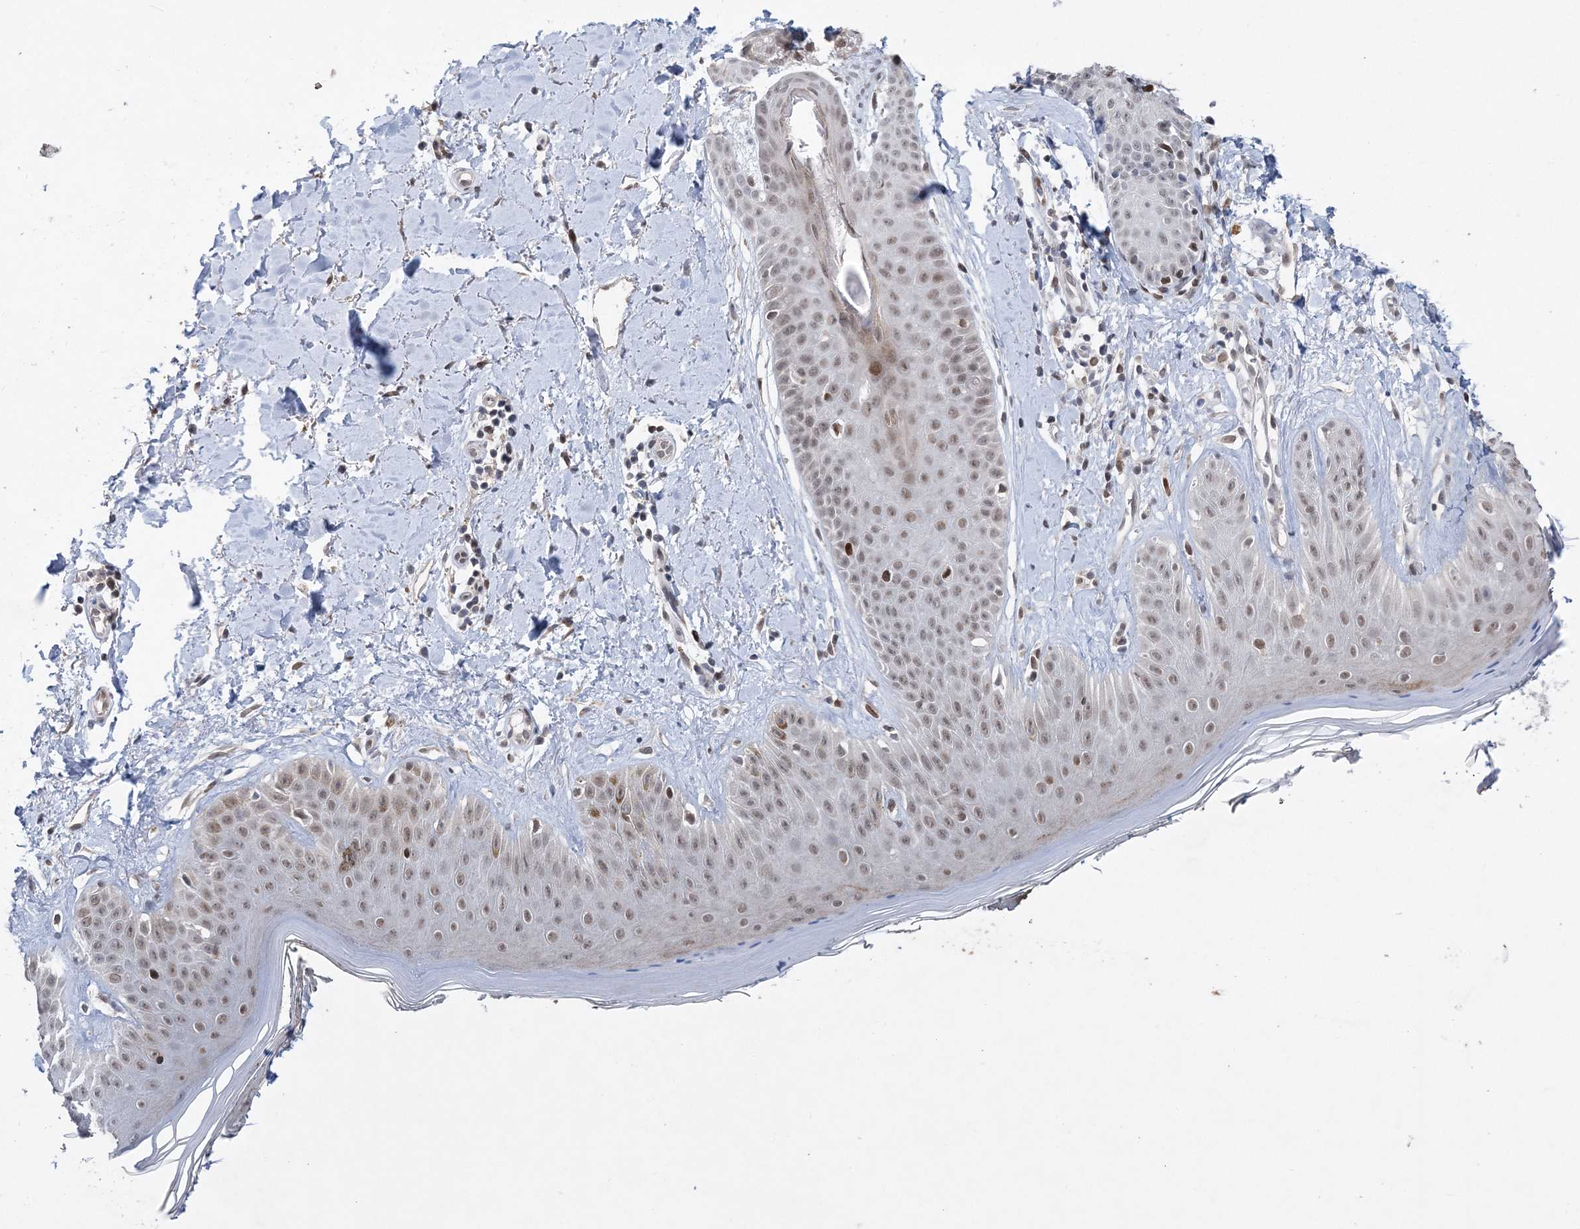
{"staining": {"intensity": "weak", "quantity": ">75%", "location": "nuclear"}, "tissue": "skin", "cell_type": "Fibroblasts", "image_type": "normal", "snomed": [{"axis": "morphology", "description": "Normal tissue, NOS"}, {"axis": "topography", "description": "Skin"}], "caption": "Immunohistochemistry (IHC) of unremarkable skin exhibits low levels of weak nuclear expression in approximately >75% of fibroblasts. (DAB IHC, brown staining for protein, blue staining for nuclei).", "gene": "WAC", "patient": {"sex": "female", "age": 64}}